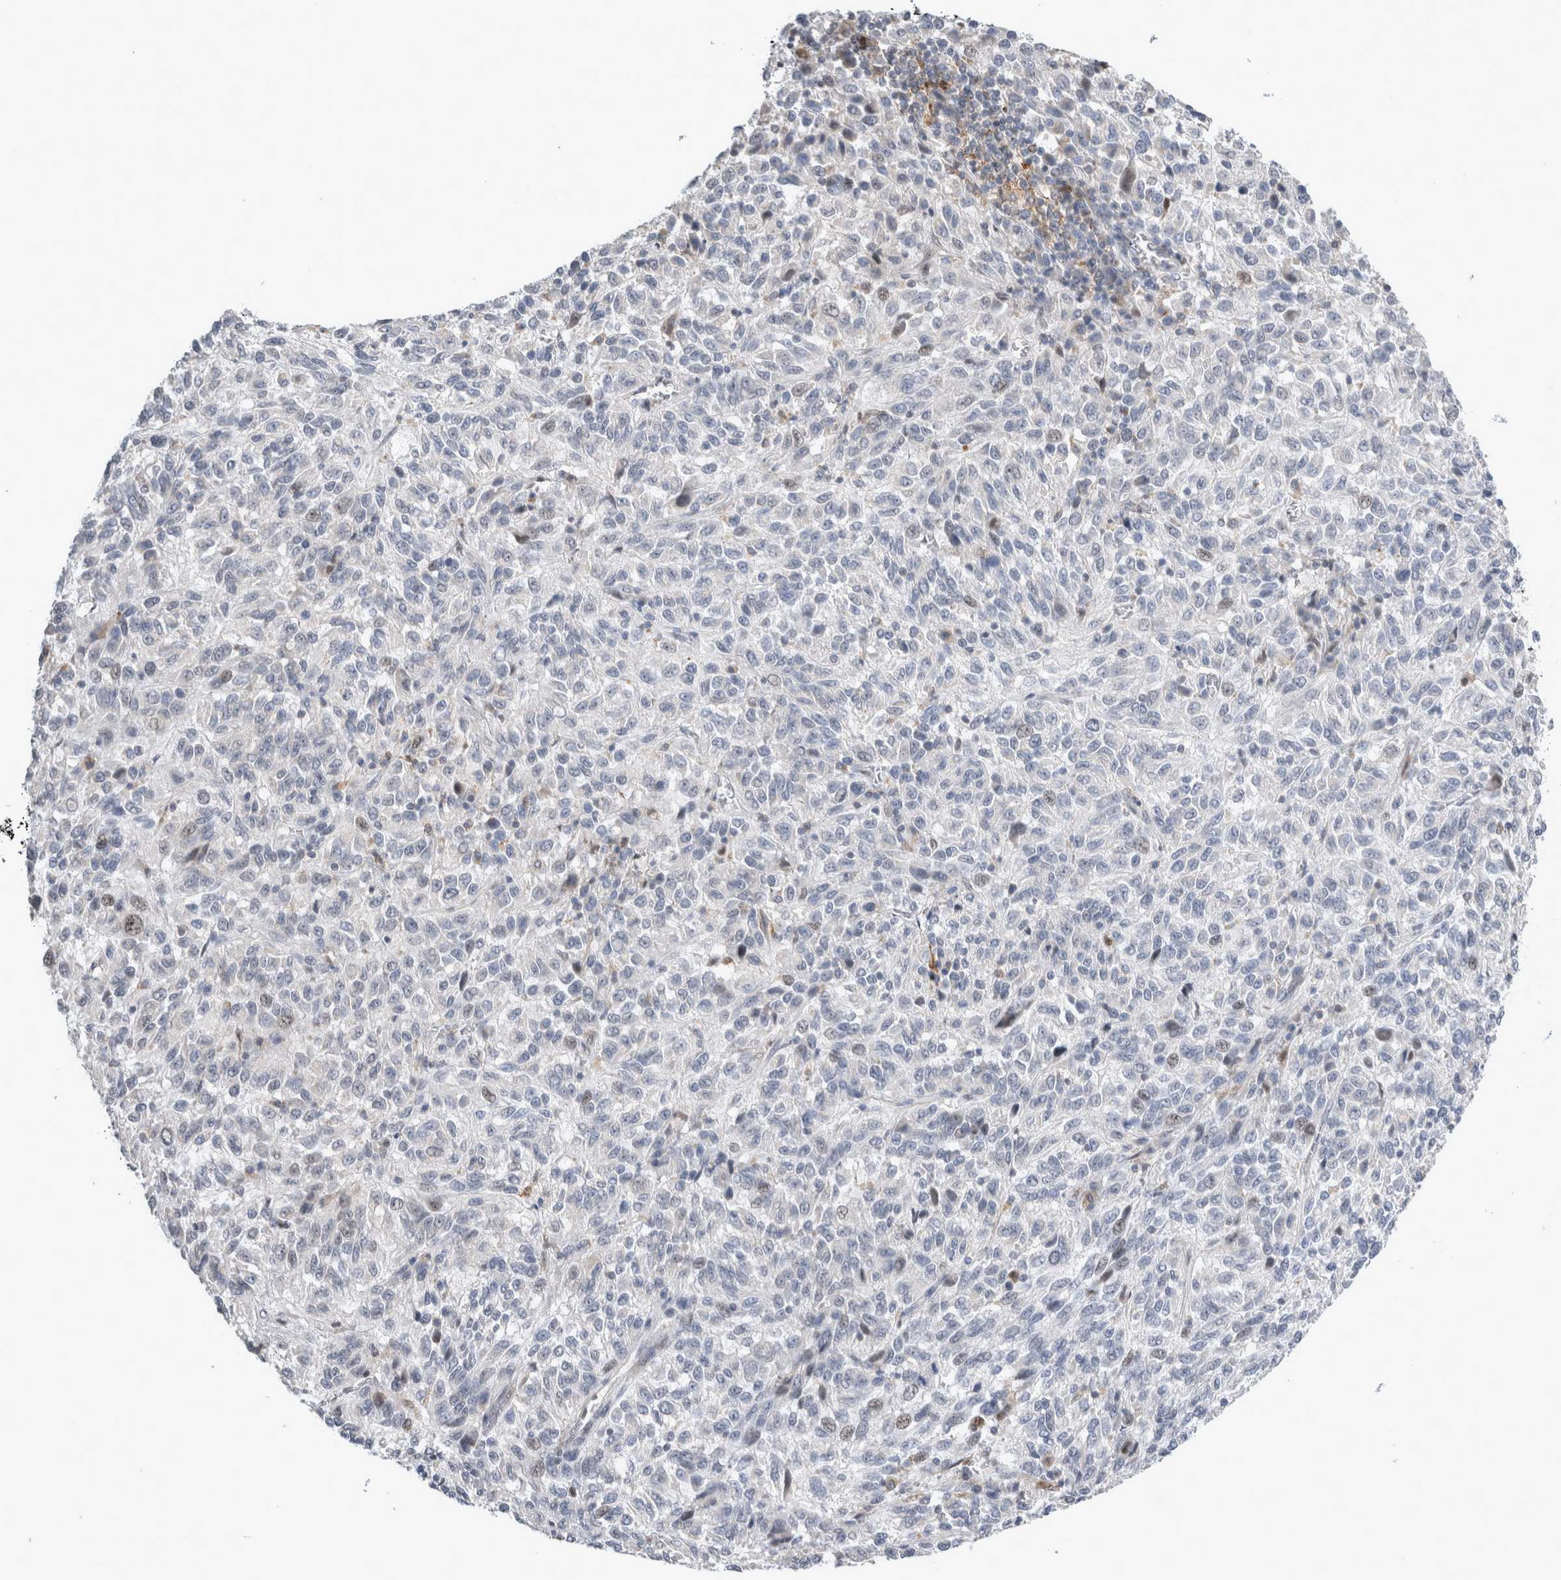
{"staining": {"intensity": "negative", "quantity": "none", "location": "none"}, "tissue": "melanoma", "cell_type": "Tumor cells", "image_type": "cancer", "snomed": [{"axis": "morphology", "description": "Malignant melanoma, Metastatic site"}, {"axis": "topography", "description": "Lung"}], "caption": "Human malignant melanoma (metastatic site) stained for a protein using IHC reveals no staining in tumor cells.", "gene": "AGMAT", "patient": {"sex": "male", "age": 64}}